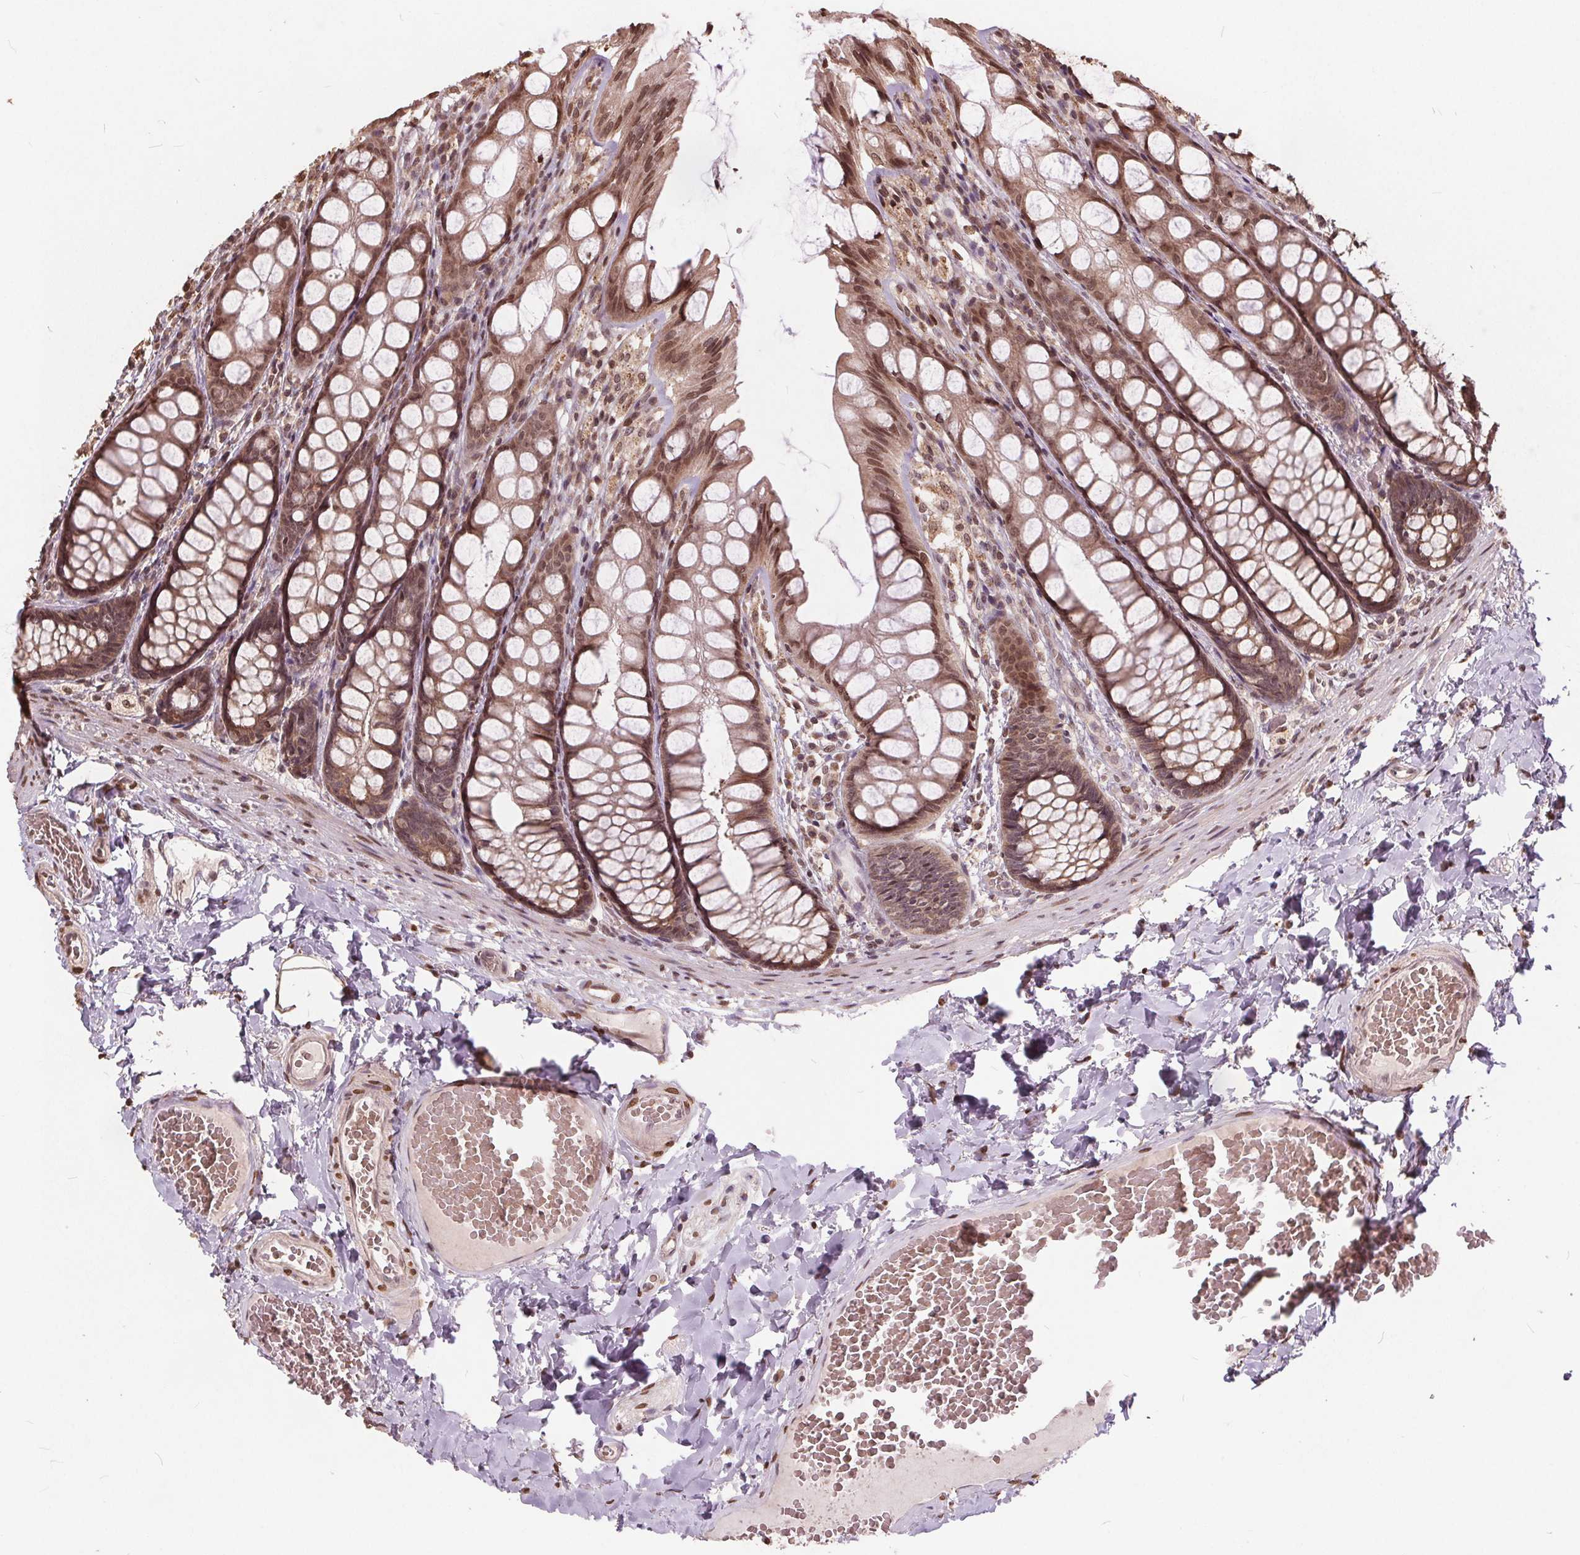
{"staining": {"intensity": "moderate", "quantity": ">75%", "location": "nuclear"}, "tissue": "colon", "cell_type": "Endothelial cells", "image_type": "normal", "snomed": [{"axis": "morphology", "description": "Normal tissue, NOS"}, {"axis": "topography", "description": "Colon"}], "caption": "Unremarkable colon shows moderate nuclear expression in approximately >75% of endothelial cells, visualized by immunohistochemistry.", "gene": "HIF1AN", "patient": {"sex": "male", "age": 47}}